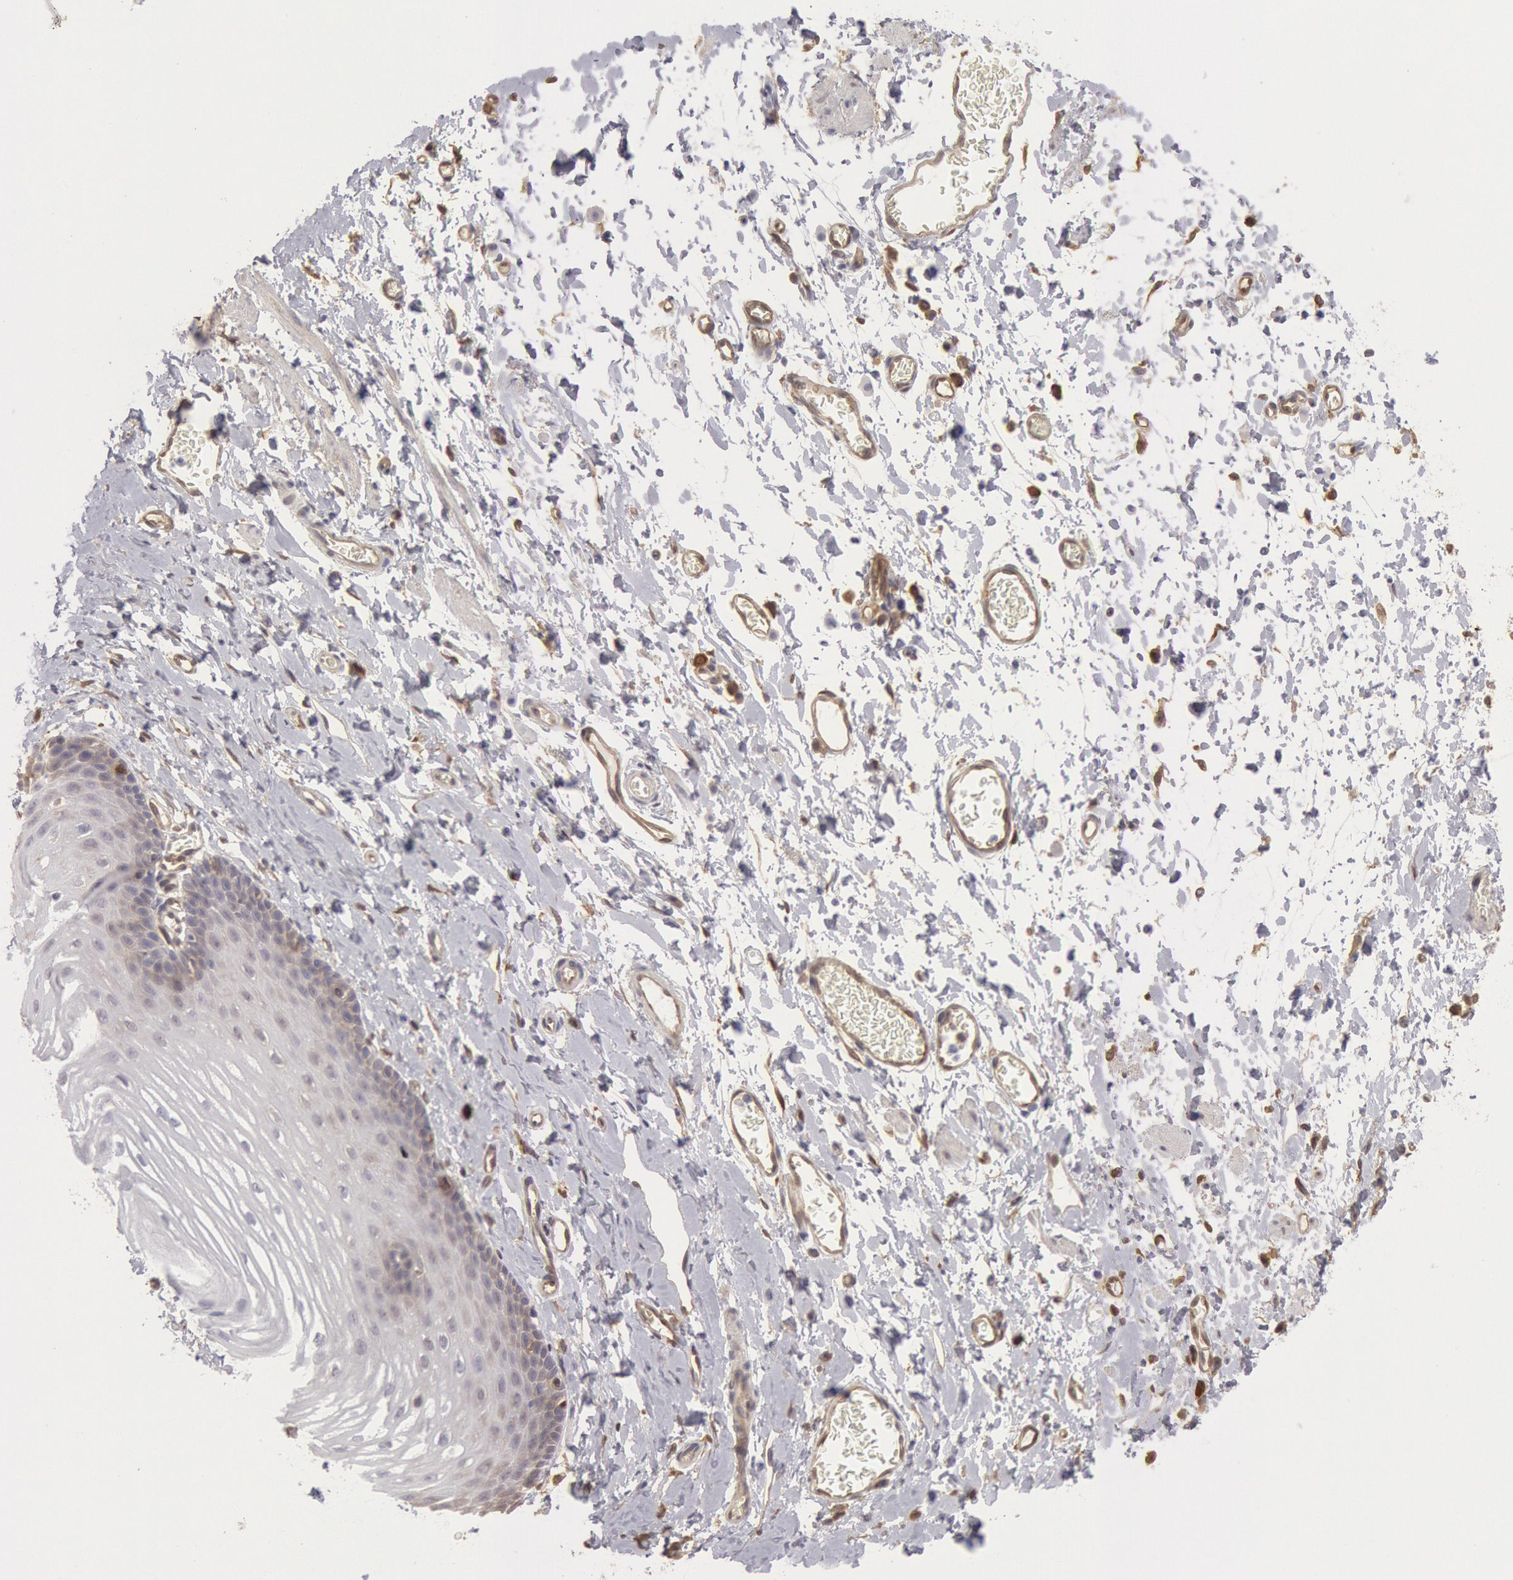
{"staining": {"intensity": "weak", "quantity": "<25%", "location": "cytoplasmic/membranous"}, "tissue": "esophagus", "cell_type": "Squamous epithelial cells", "image_type": "normal", "snomed": [{"axis": "morphology", "description": "Normal tissue, NOS"}, {"axis": "topography", "description": "Esophagus"}], "caption": "High power microscopy histopathology image of an IHC image of unremarkable esophagus, revealing no significant positivity in squamous epithelial cells.", "gene": "CCDC50", "patient": {"sex": "male", "age": 70}}